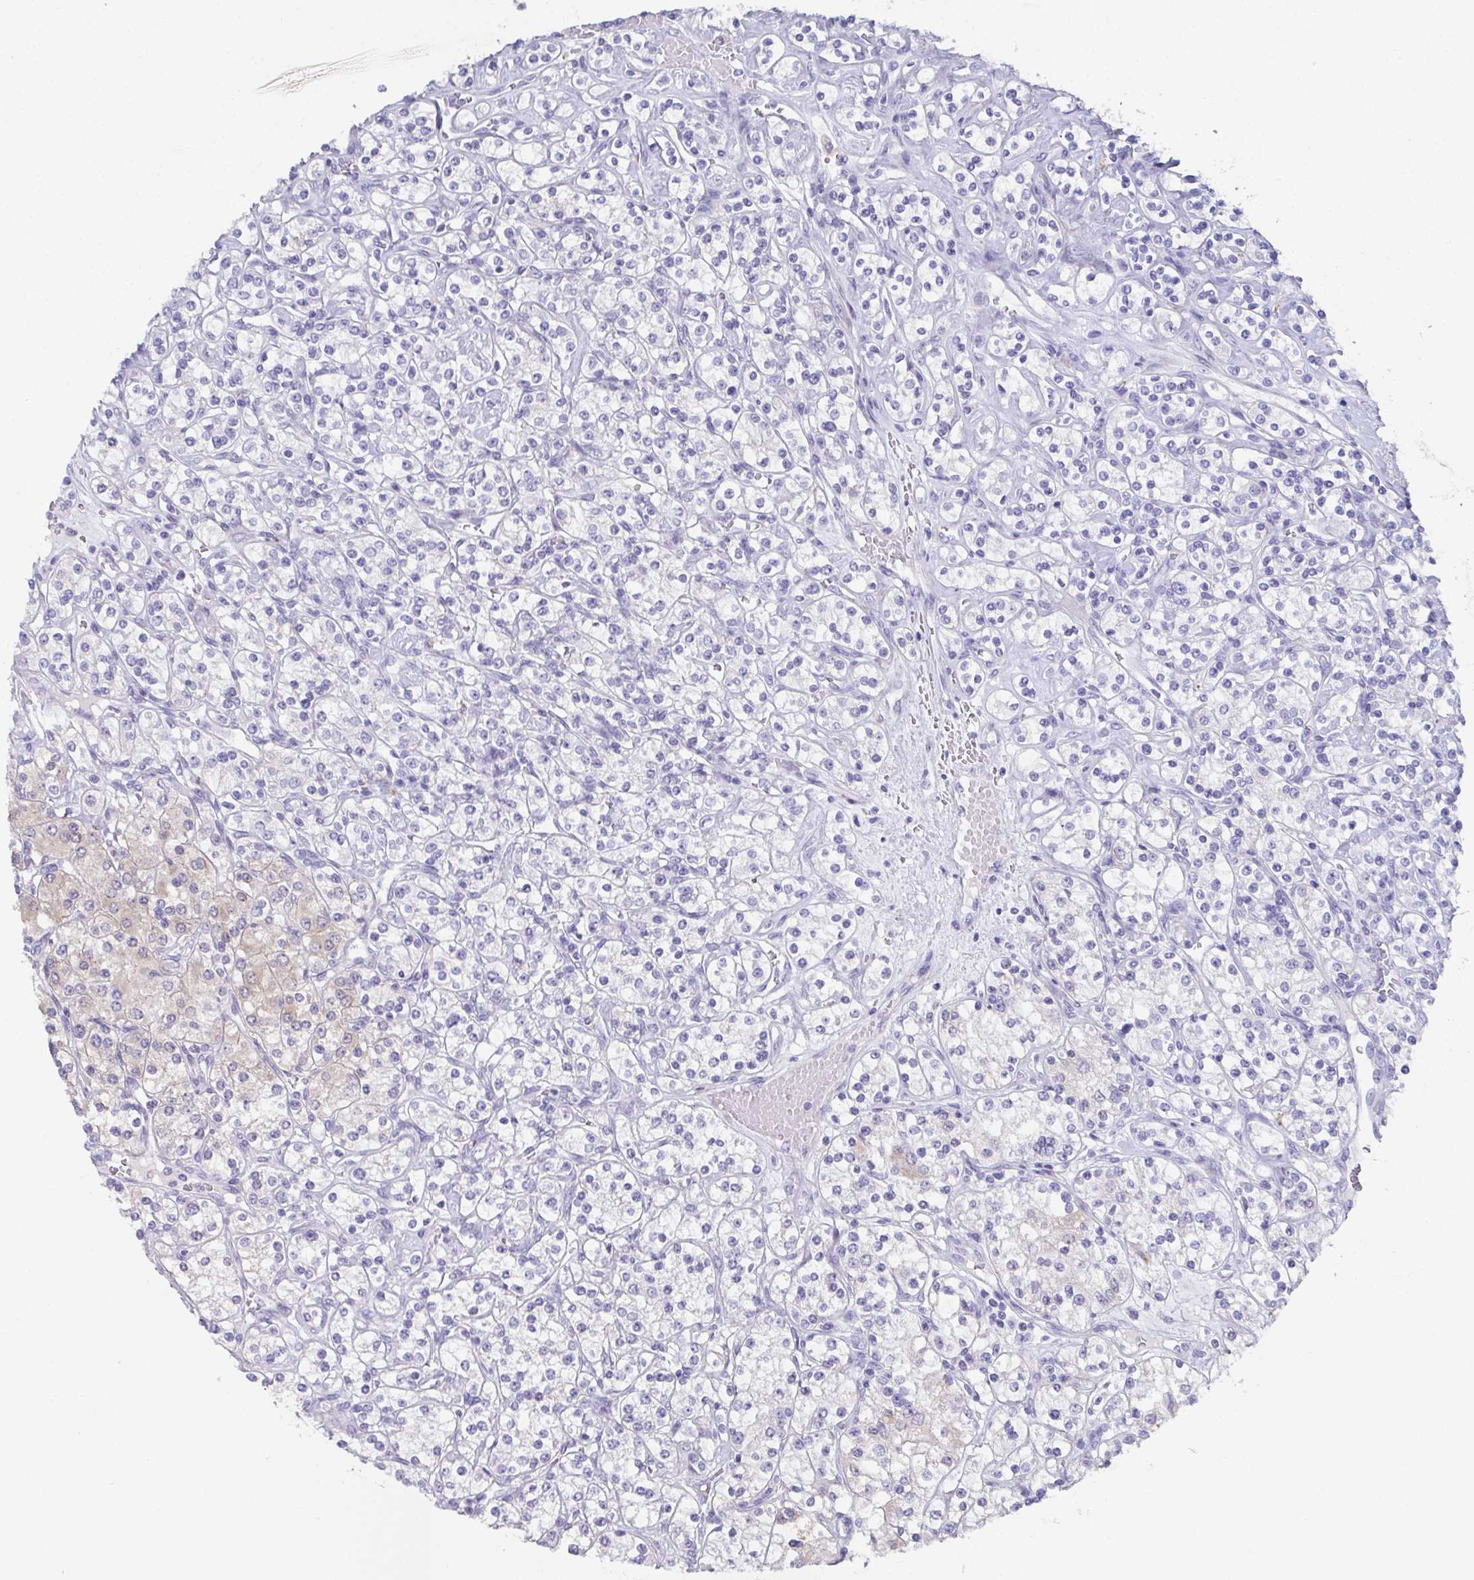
{"staining": {"intensity": "weak", "quantity": "<25%", "location": "cytoplasmic/membranous"}, "tissue": "renal cancer", "cell_type": "Tumor cells", "image_type": "cancer", "snomed": [{"axis": "morphology", "description": "Adenocarcinoma, NOS"}, {"axis": "topography", "description": "Kidney"}], "caption": "Histopathology image shows no protein expression in tumor cells of renal adenocarcinoma tissue. (DAB immunohistochemistry (IHC) visualized using brightfield microscopy, high magnification).", "gene": "SSC4D", "patient": {"sex": "male", "age": 77}}